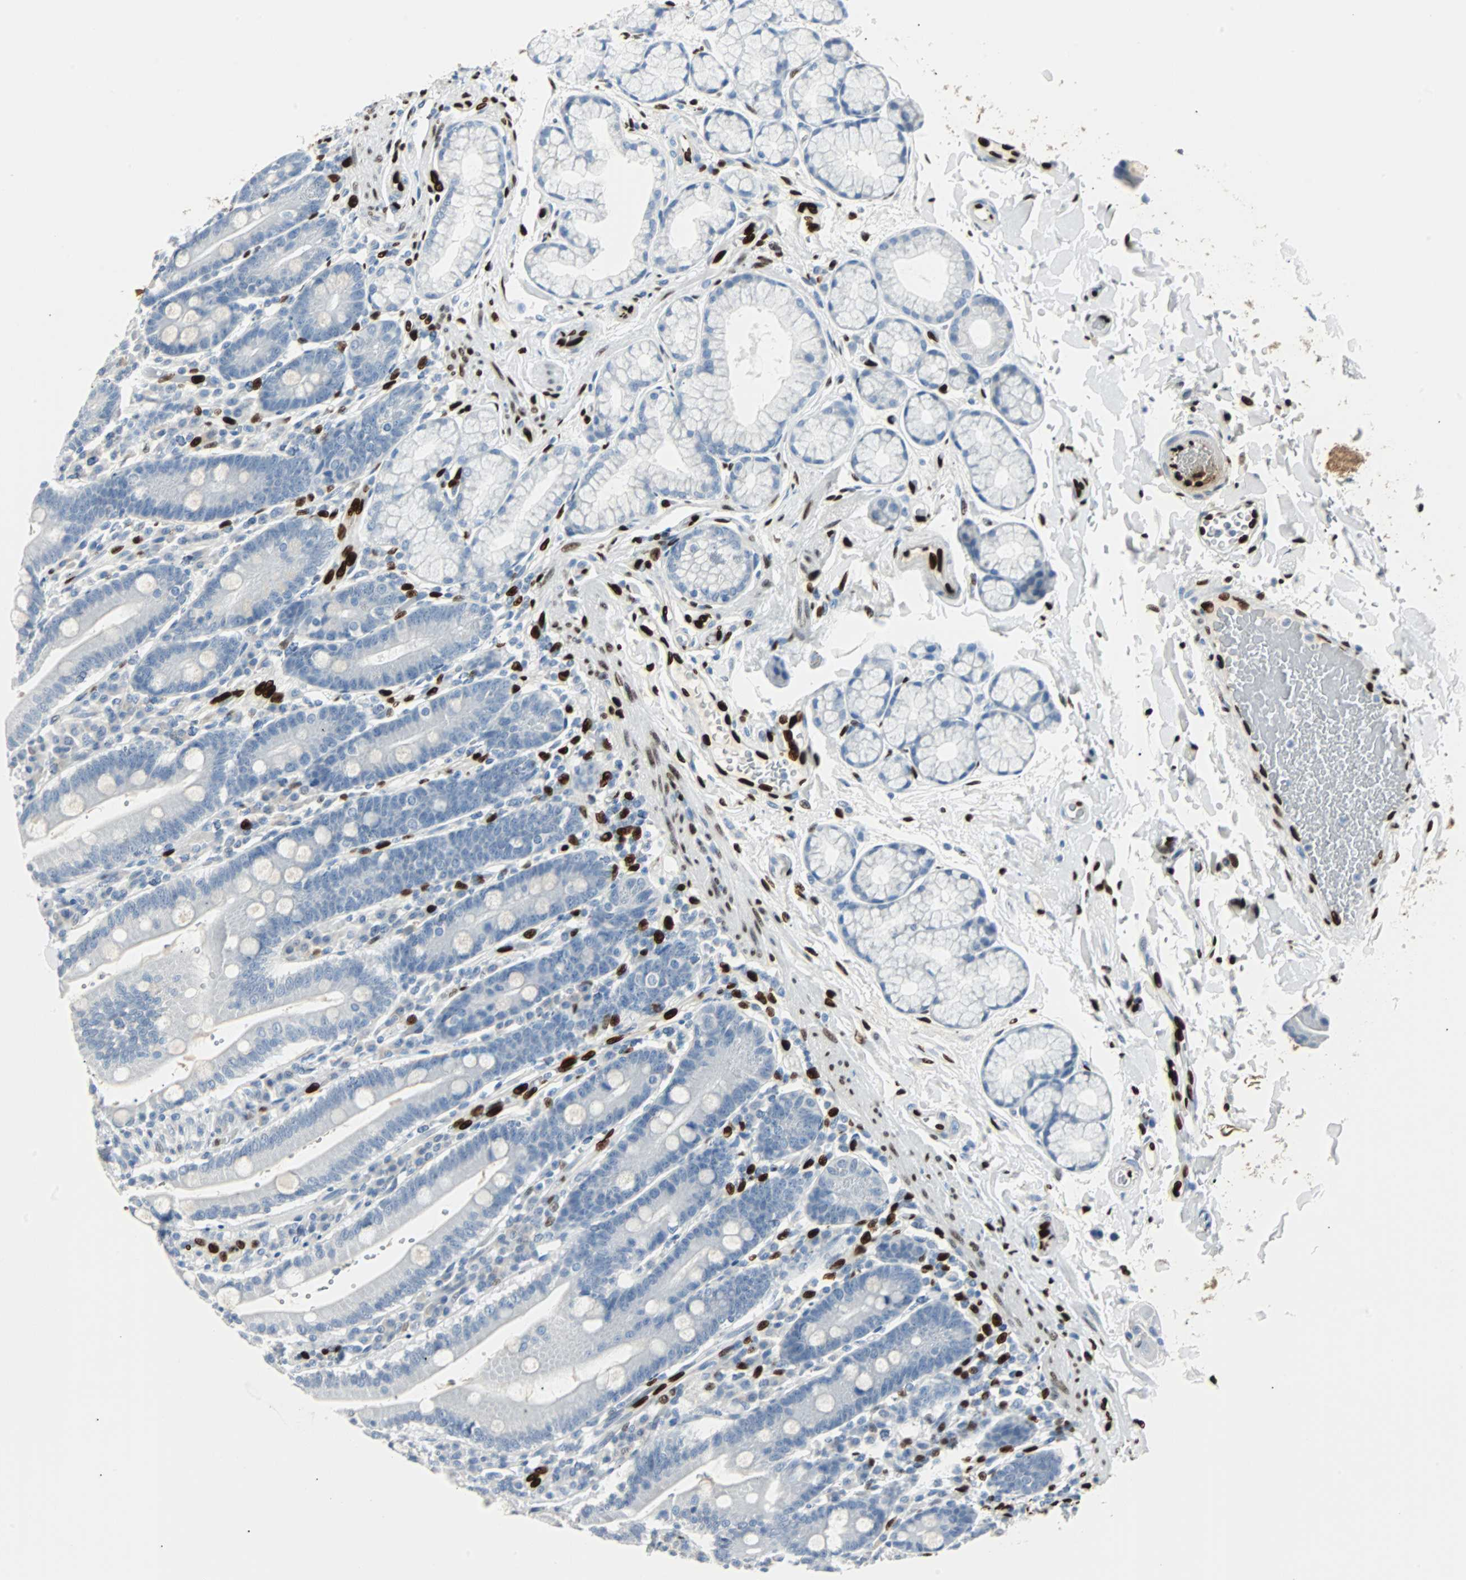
{"staining": {"intensity": "negative", "quantity": "none", "location": "none"}, "tissue": "duodenum", "cell_type": "Glandular cells", "image_type": "normal", "snomed": [{"axis": "morphology", "description": "Normal tissue, NOS"}, {"axis": "topography", "description": "Small intestine, NOS"}], "caption": "This micrograph is of normal duodenum stained with IHC to label a protein in brown with the nuclei are counter-stained blue. There is no staining in glandular cells.", "gene": "IL33", "patient": {"sex": "female", "age": 71}}